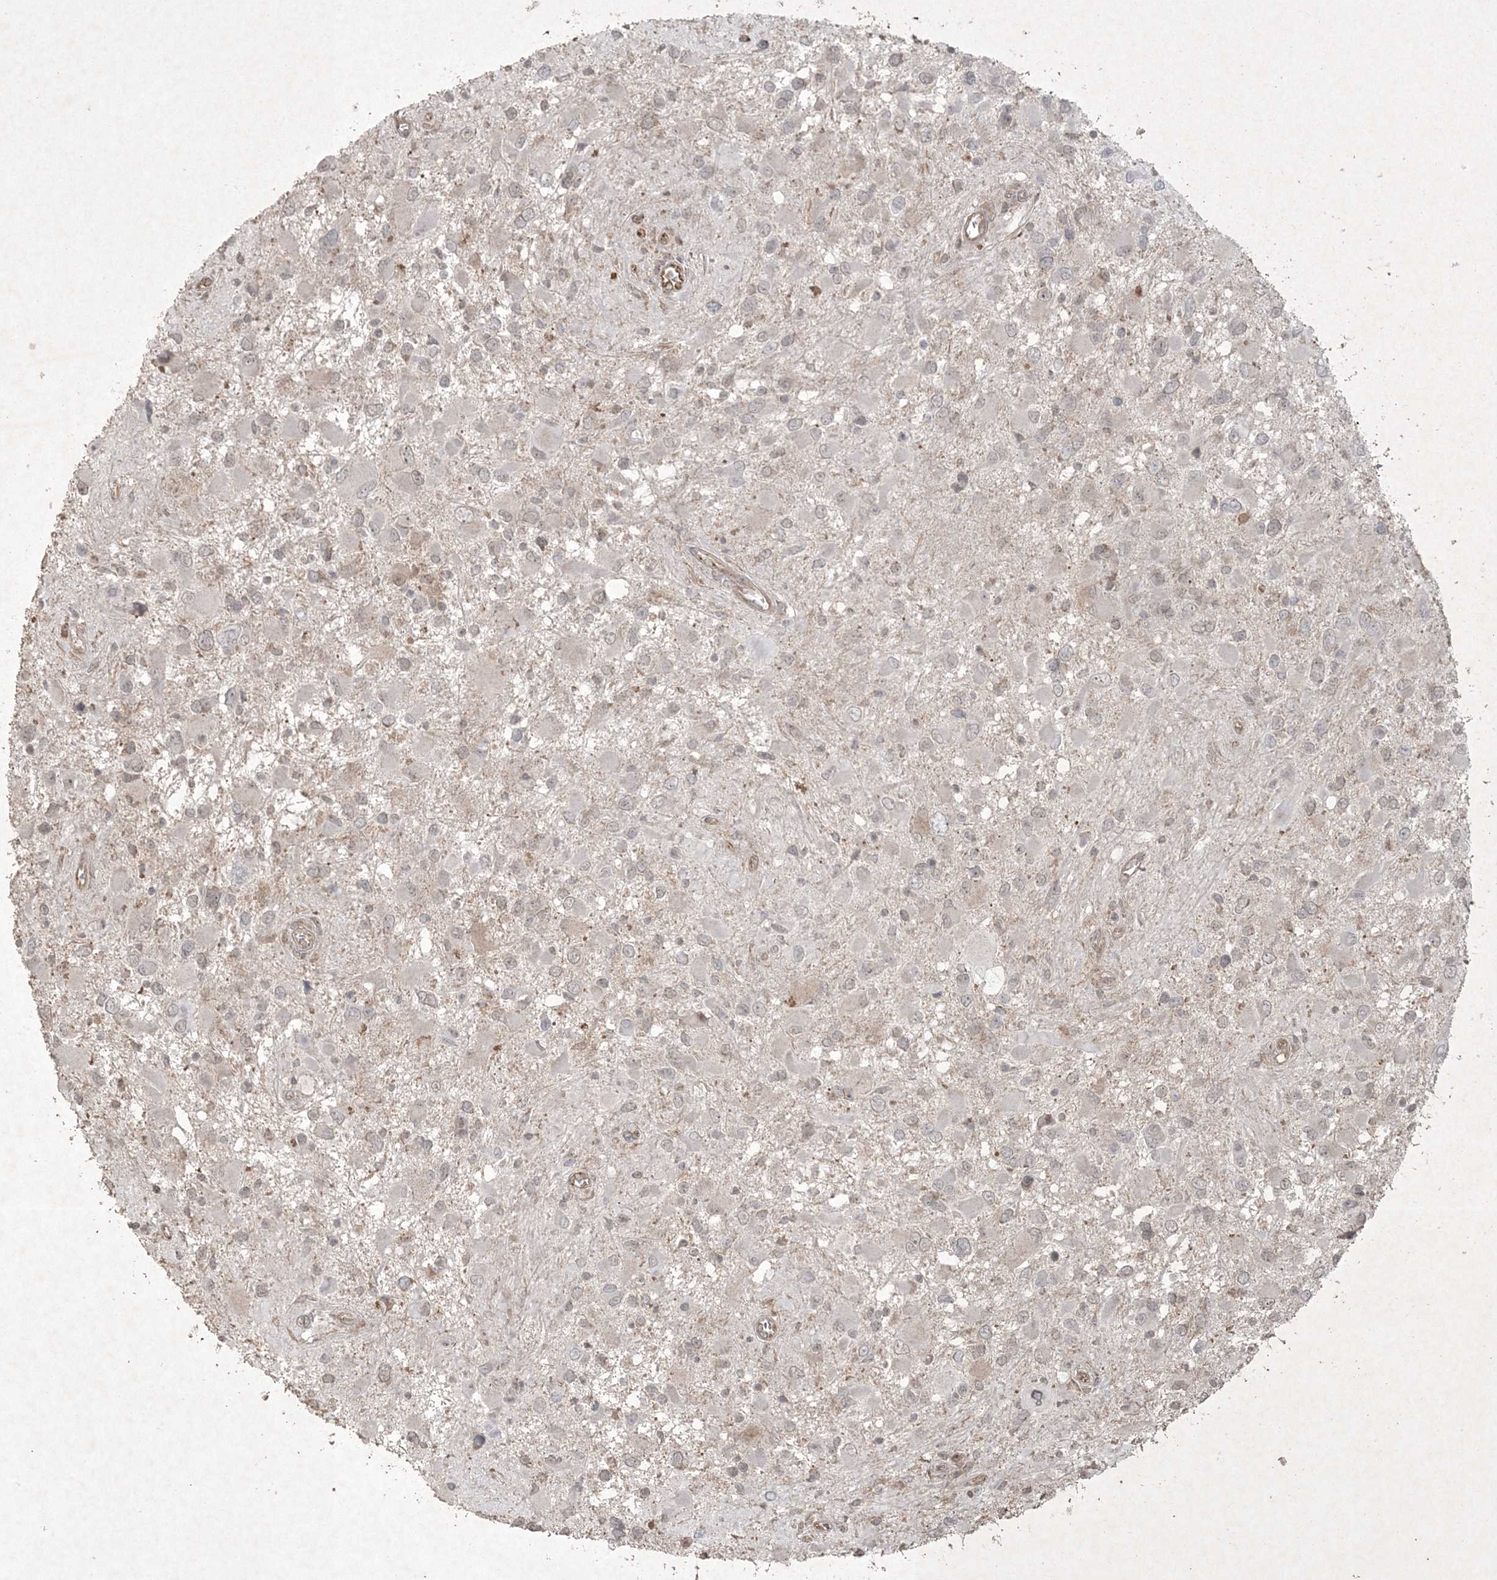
{"staining": {"intensity": "weak", "quantity": "<25%", "location": "nuclear"}, "tissue": "glioma", "cell_type": "Tumor cells", "image_type": "cancer", "snomed": [{"axis": "morphology", "description": "Glioma, malignant, High grade"}, {"axis": "topography", "description": "Brain"}], "caption": "Immunohistochemical staining of human high-grade glioma (malignant) displays no significant expression in tumor cells.", "gene": "NRBP2", "patient": {"sex": "male", "age": 53}}